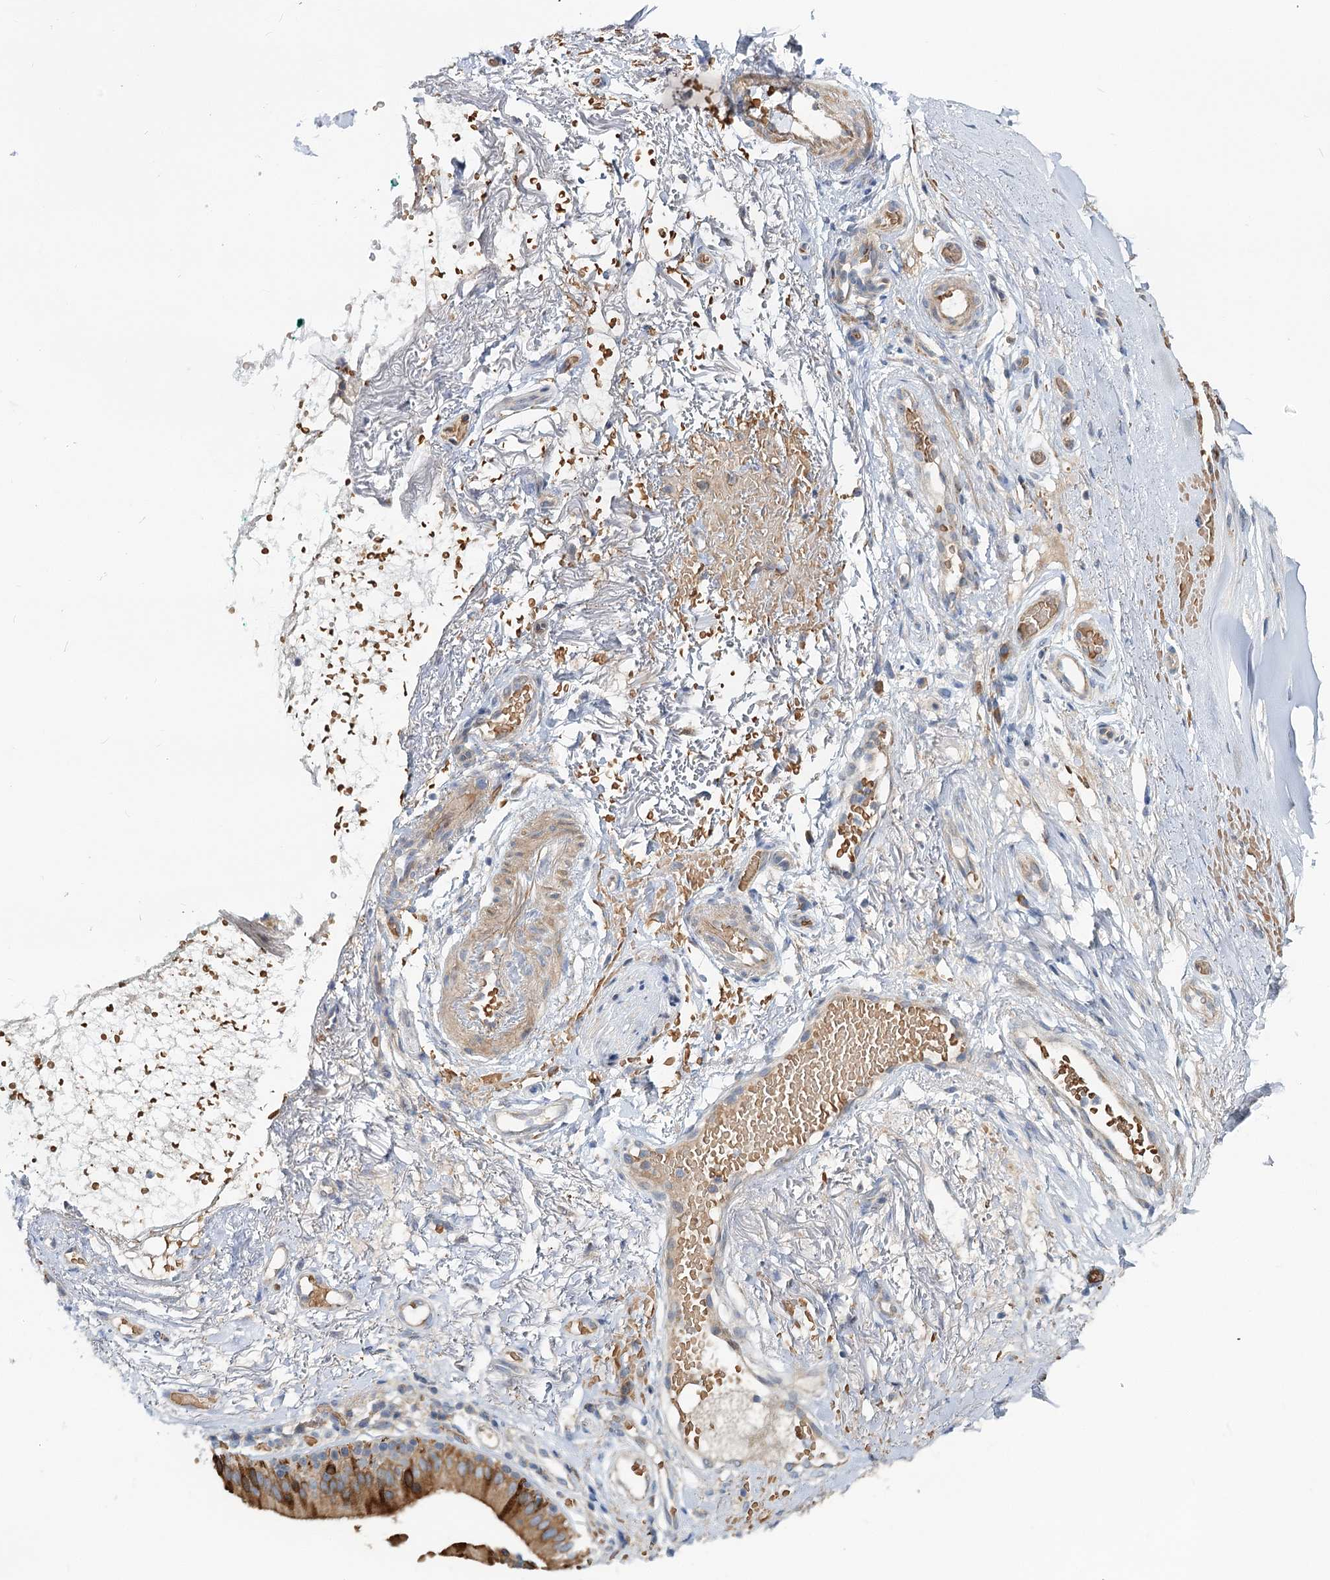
{"staining": {"intensity": "moderate", "quantity": "<25%", "location": "cytoplasmic/membranous"}, "tissue": "soft tissue", "cell_type": "Fibroblasts", "image_type": "normal", "snomed": [{"axis": "morphology", "description": "Normal tissue, NOS"}, {"axis": "morphology", "description": "Basal cell carcinoma"}, {"axis": "topography", "description": "Cartilage tissue"}, {"axis": "topography", "description": "Nasopharynx"}, {"axis": "topography", "description": "Oral tissue"}], "caption": "Protein analysis of benign soft tissue displays moderate cytoplasmic/membranous positivity in about <25% of fibroblasts.", "gene": "CIB4", "patient": {"sex": "female", "age": 77}}